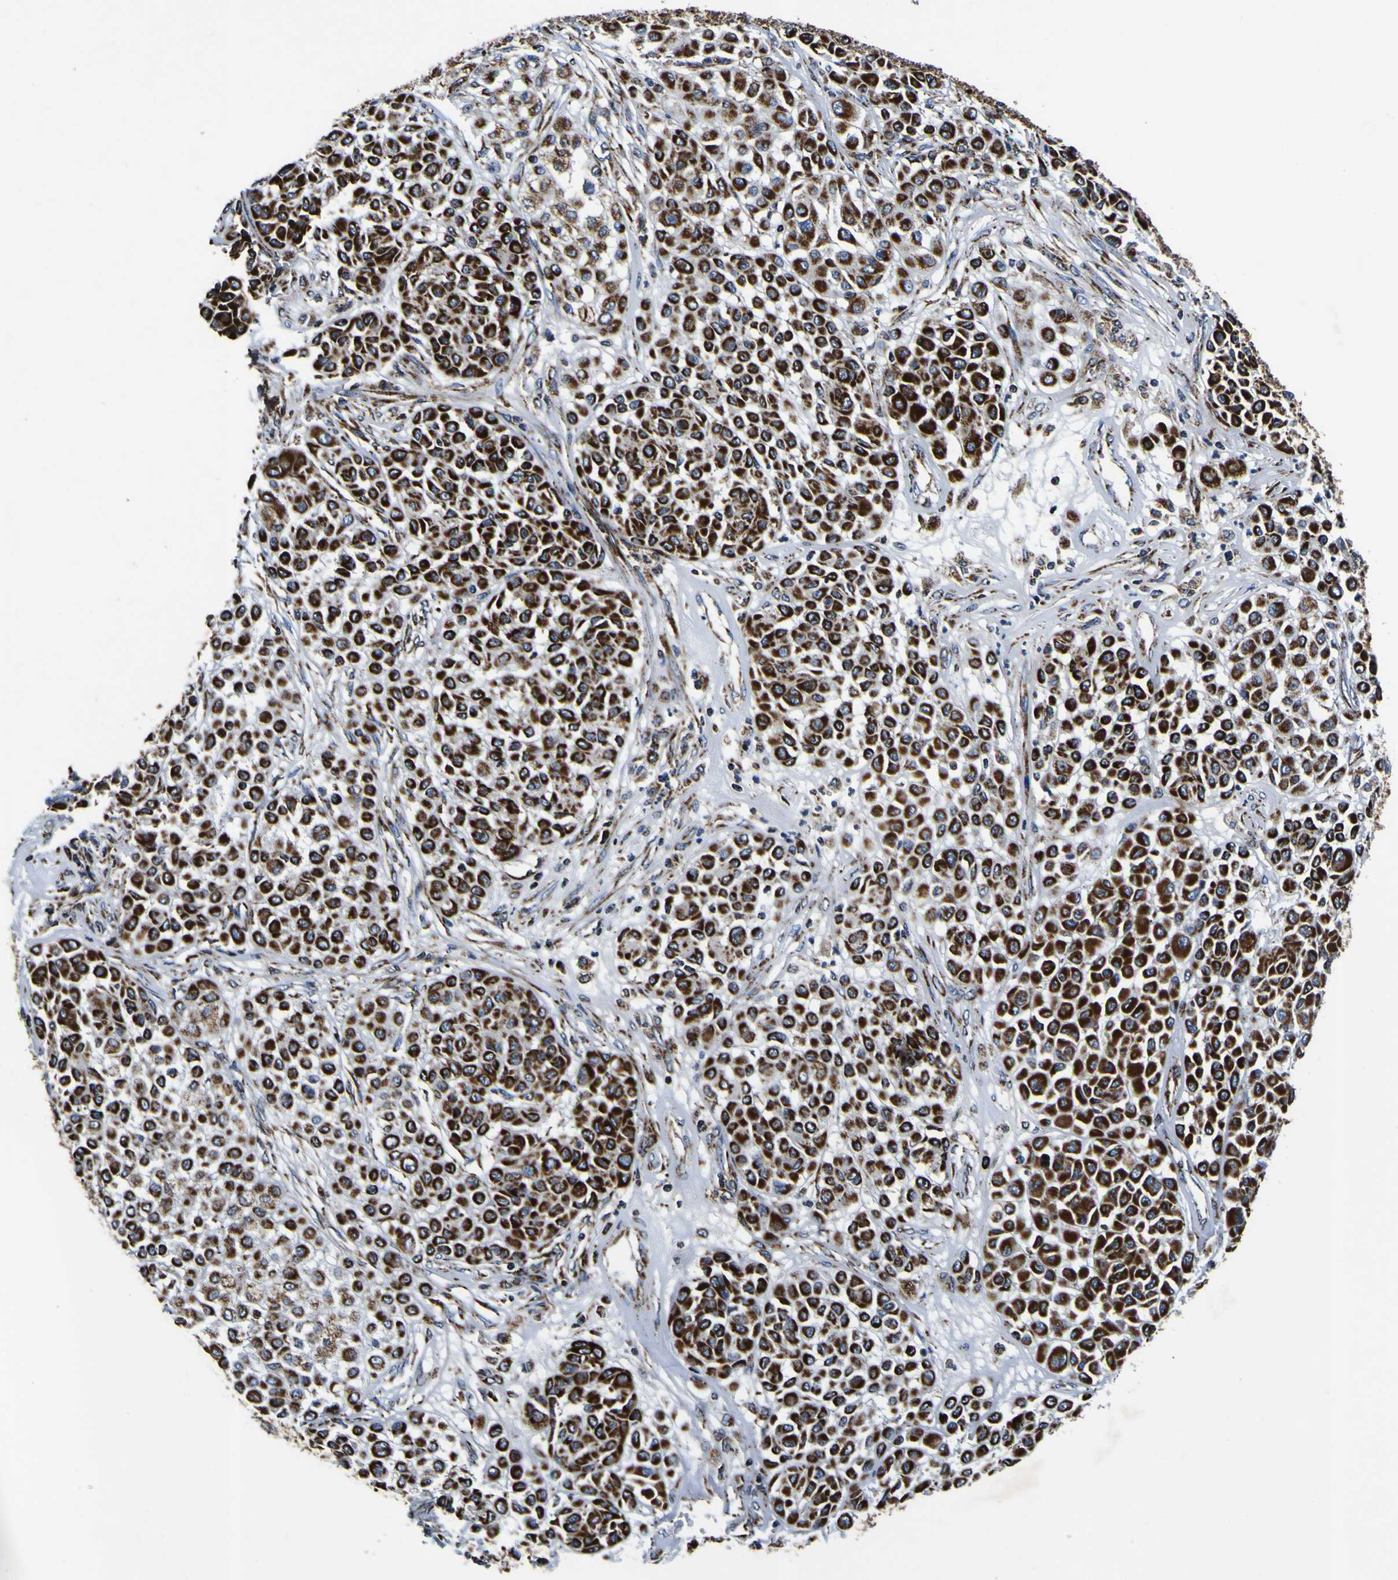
{"staining": {"intensity": "strong", "quantity": ">75%", "location": "cytoplasmic/membranous"}, "tissue": "melanoma", "cell_type": "Tumor cells", "image_type": "cancer", "snomed": [{"axis": "morphology", "description": "Malignant melanoma, Metastatic site"}, {"axis": "topography", "description": "Soft tissue"}], "caption": "A micrograph of human malignant melanoma (metastatic site) stained for a protein shows strong cytoplasmic/membranous brown staining in tumor cells.", "gene": "PTRH2", "patient": {"sex": "male", "age": 41}}